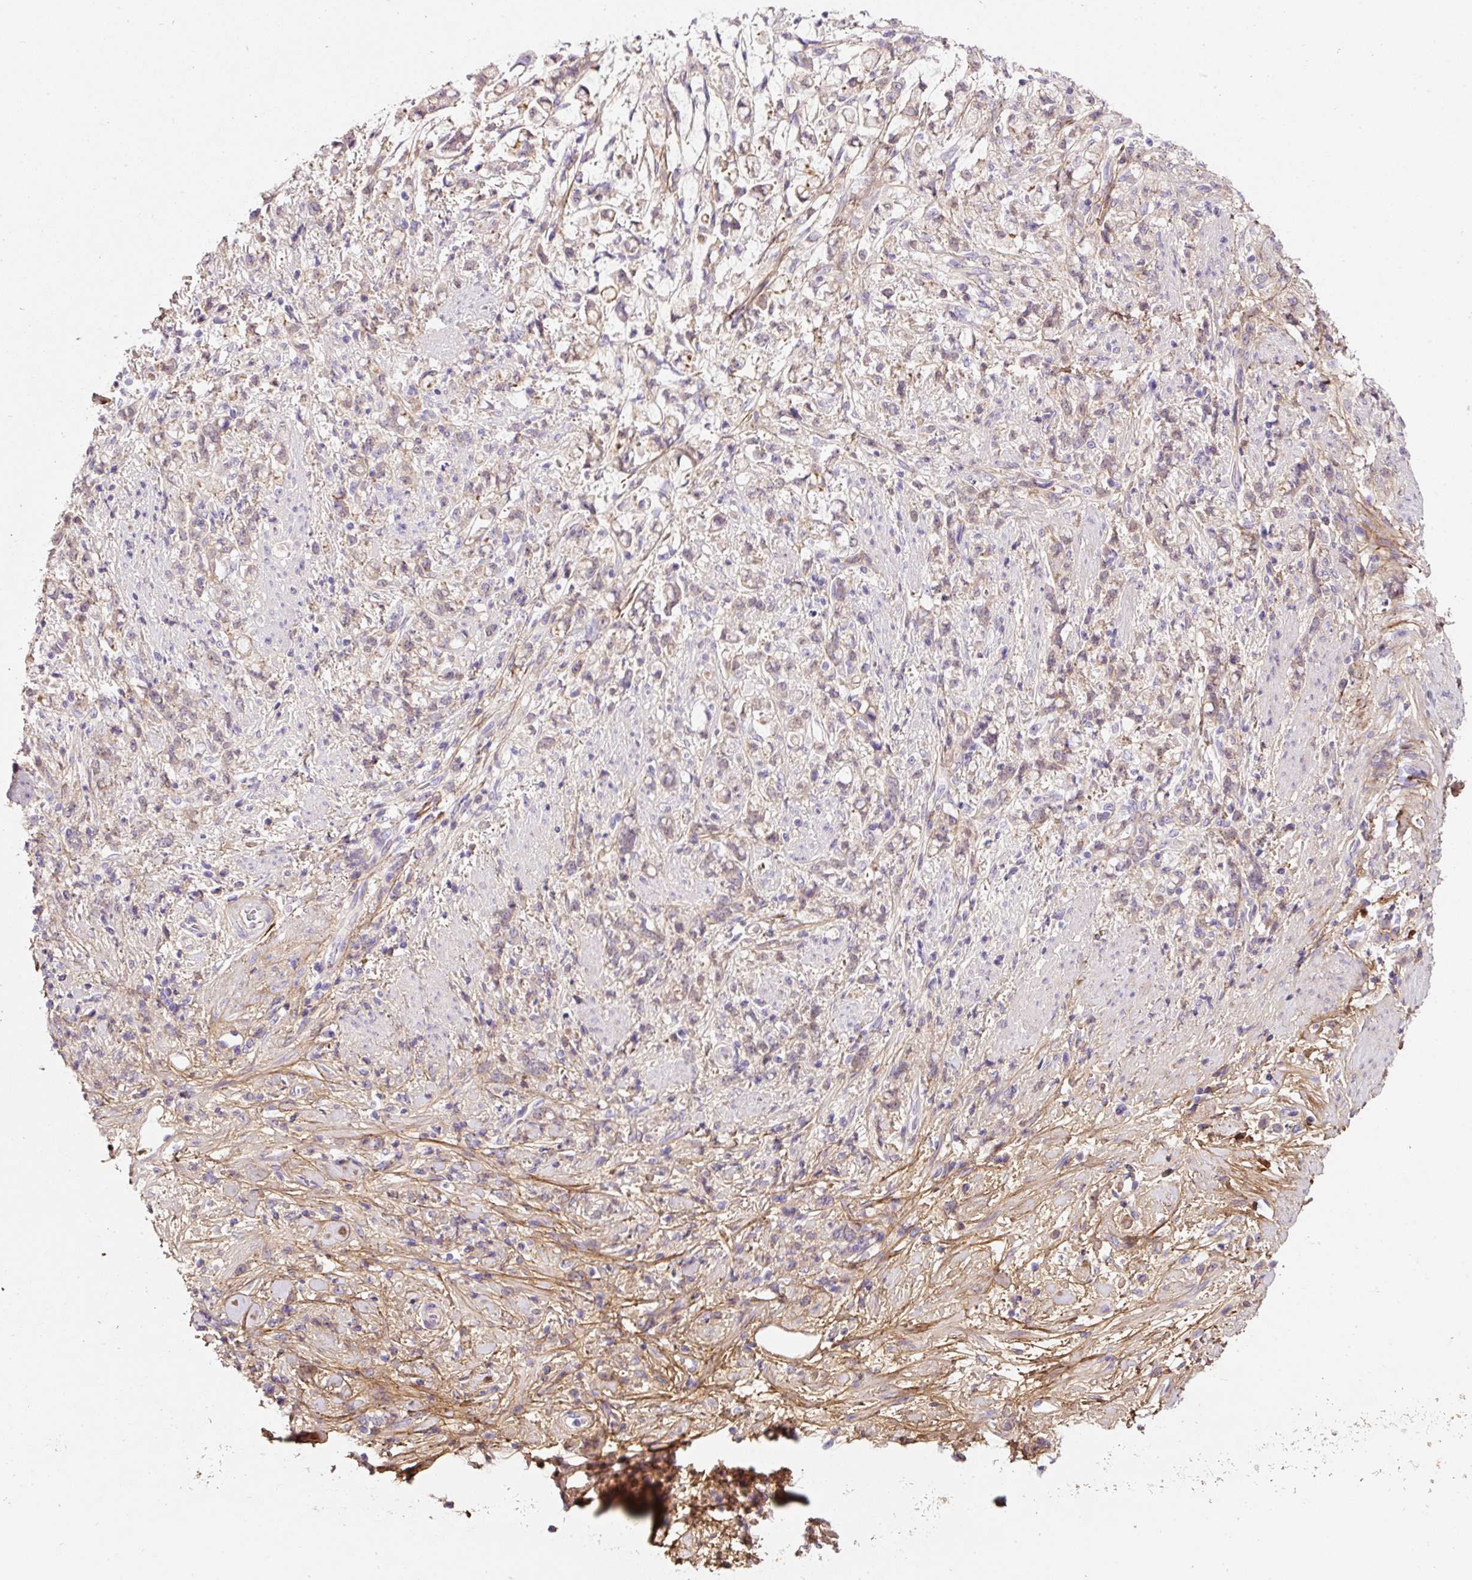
{"staining": {"intensity": "weak", "quantity": "25%-75%", "location": "cytoplasmic/membranous,nuclear"}, "tissue": "stomach cancer", "cell_type": "Tumor cells", "image_type": "cancer", "snomed": [{"axis": "morphology", "description": "Adenocarcinoma, NOS"}, {"axis": "topography", "description": "Stomach"}], "caption": "This histopathology image reveals IHC staining of human stomach cancer (adenocarcinoma), with low weak cytoplasmic/membranous and nuclear positivity in about 25%-75% of tumor cells.", "gene": "SOS2", "patient": {"sex": "female", "age": 60}}